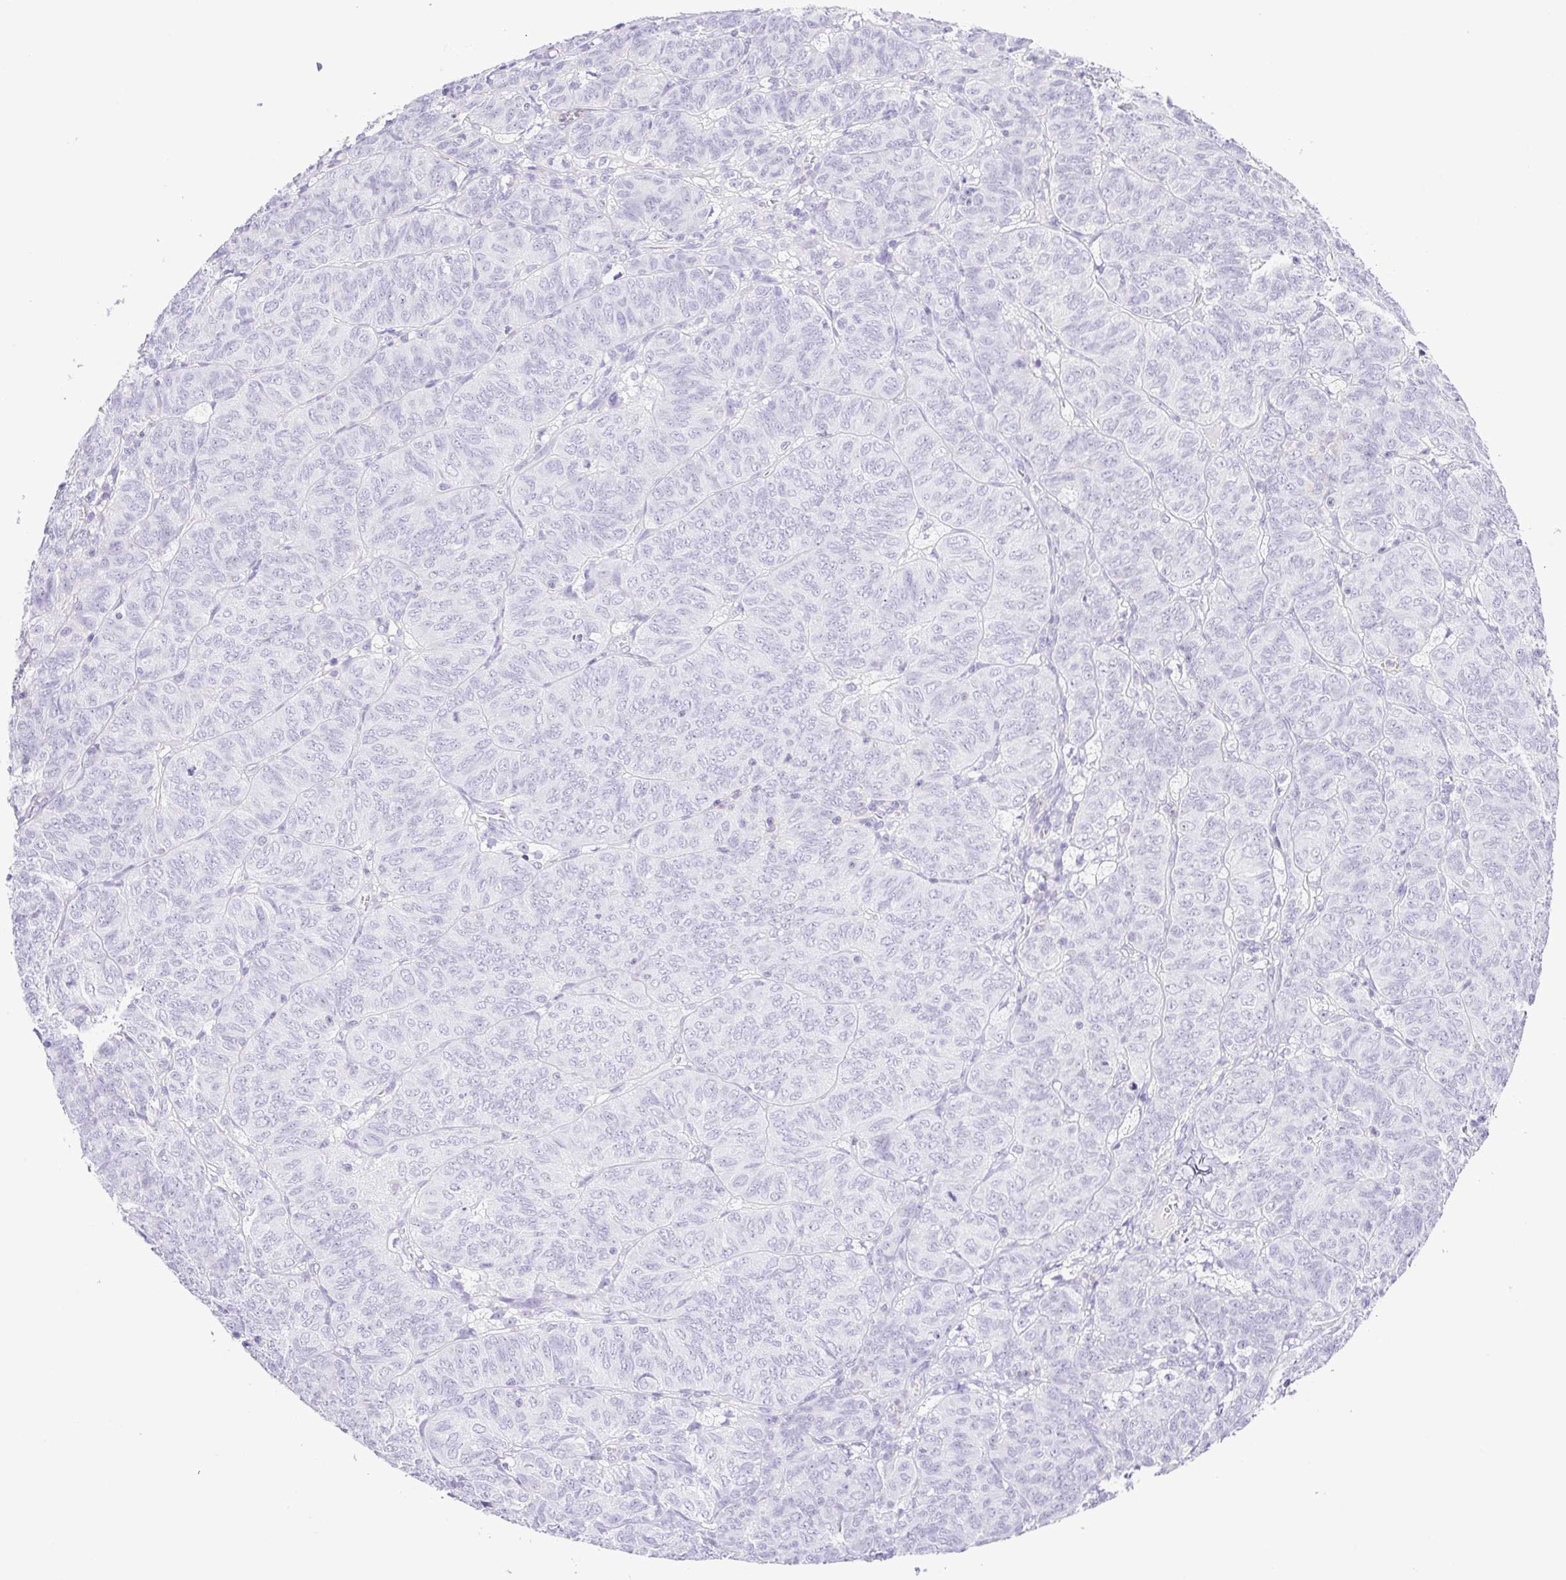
{"staining": {"intensity": "negative", "quantity": "none", "location": "none"}, "tissue": "ovarian cancer", "cell_type": "Tumor cells", "image_type": "cancer", "snomed": [{"axis": "morphology", "description": "Carcinoma, endometroid"}, {"axis": "topography", "description": "Ovary"}], "caption": "Tumor cells are negative for protein expression in human endometroid carcinoma (ovarian).", "gene": "SYNPR", "patient": {"sex": "female", "age": 80}}